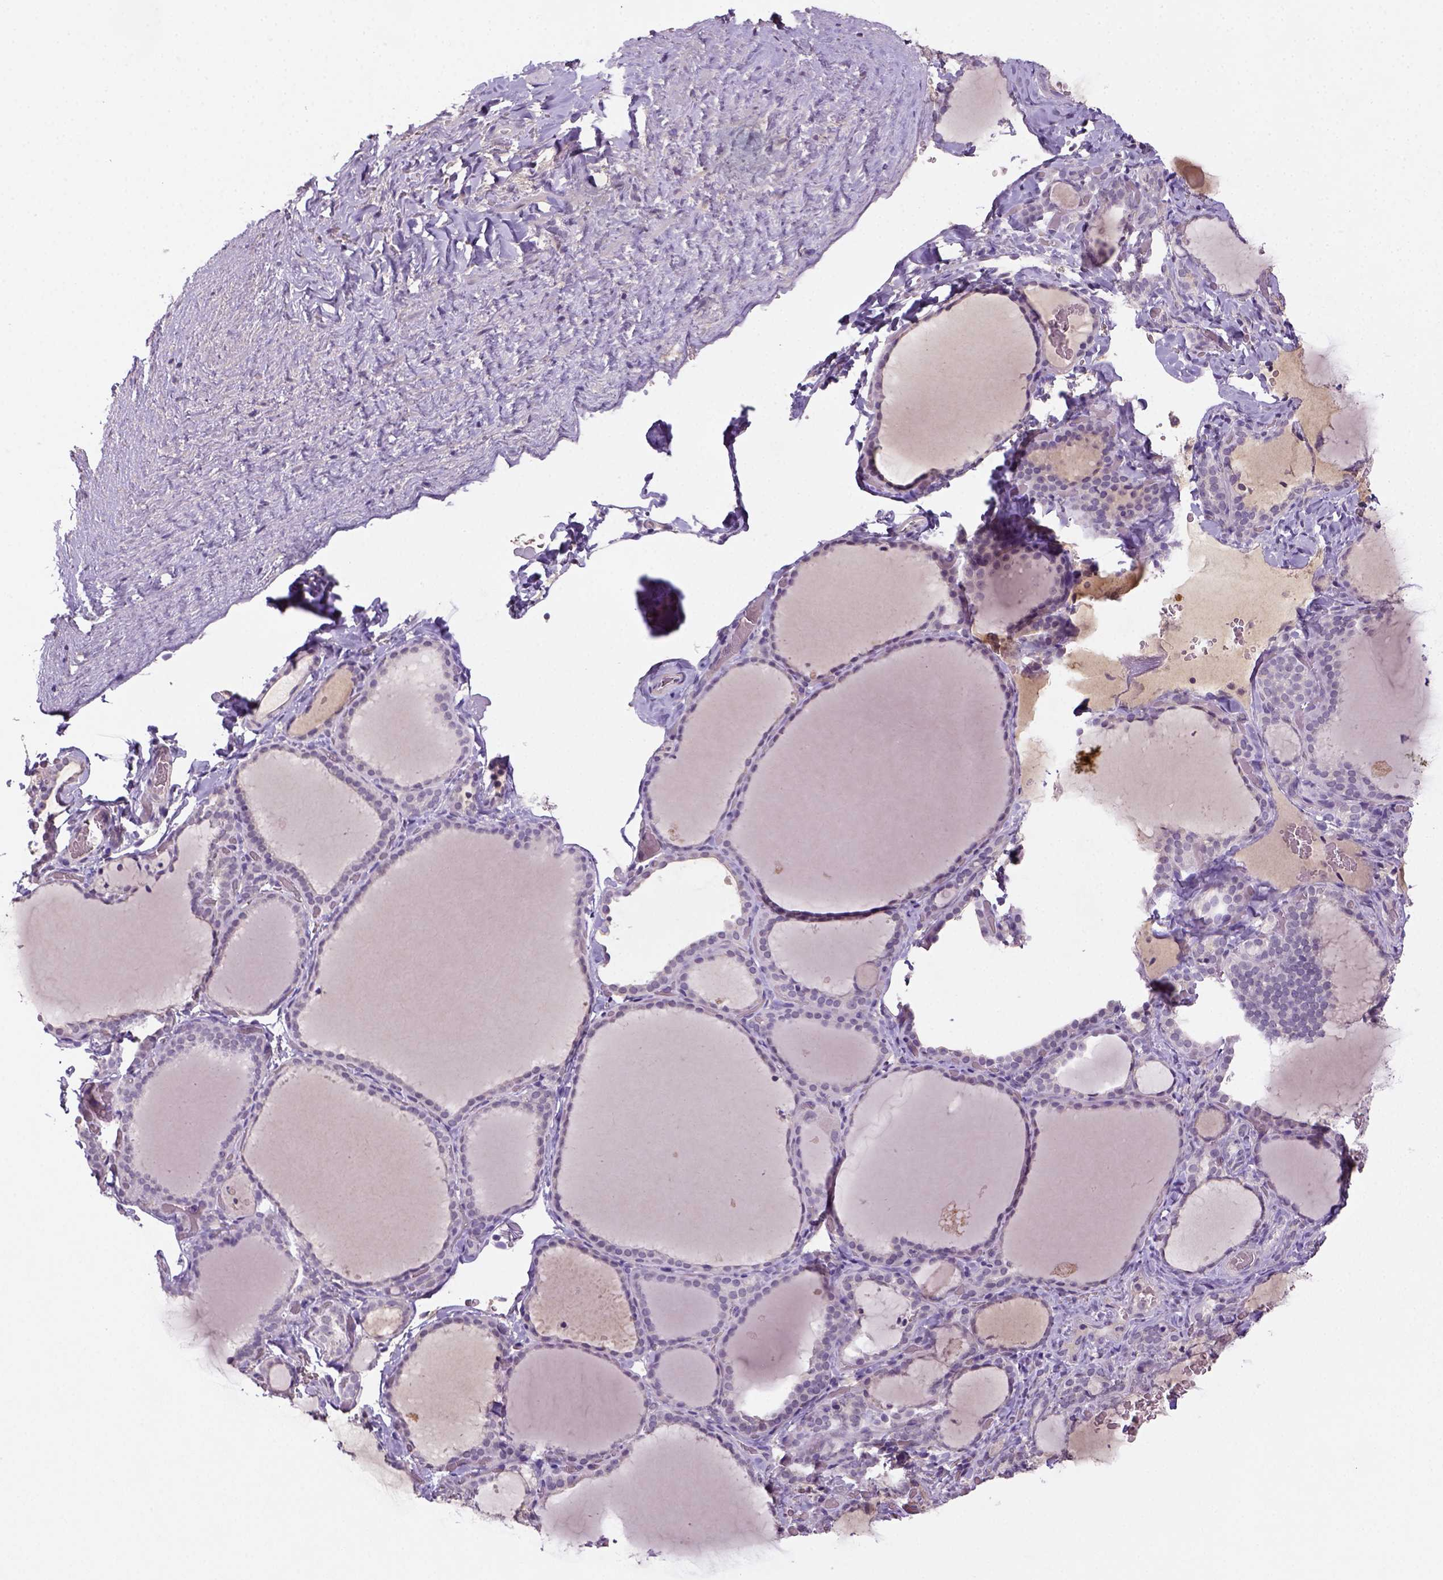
{"staining": {"intensity": "negative", "quantity": "none", "location": "none"}, "tissue": "thyroid gland", "cell_type": "Glandular cells", "image_type": "normal", "snomed": [{"axis": "morphology", "description": "Normal tissue, NOS"}, {"axis": "topography", "description": "Thyroid gland"}], "caption": "DAB immunohistochemical staining of benign human thyroid gland displays no significant positivity in glandular cells.", "gene": "NLGN2", "patient": {"sex": "female", "age": 22}}